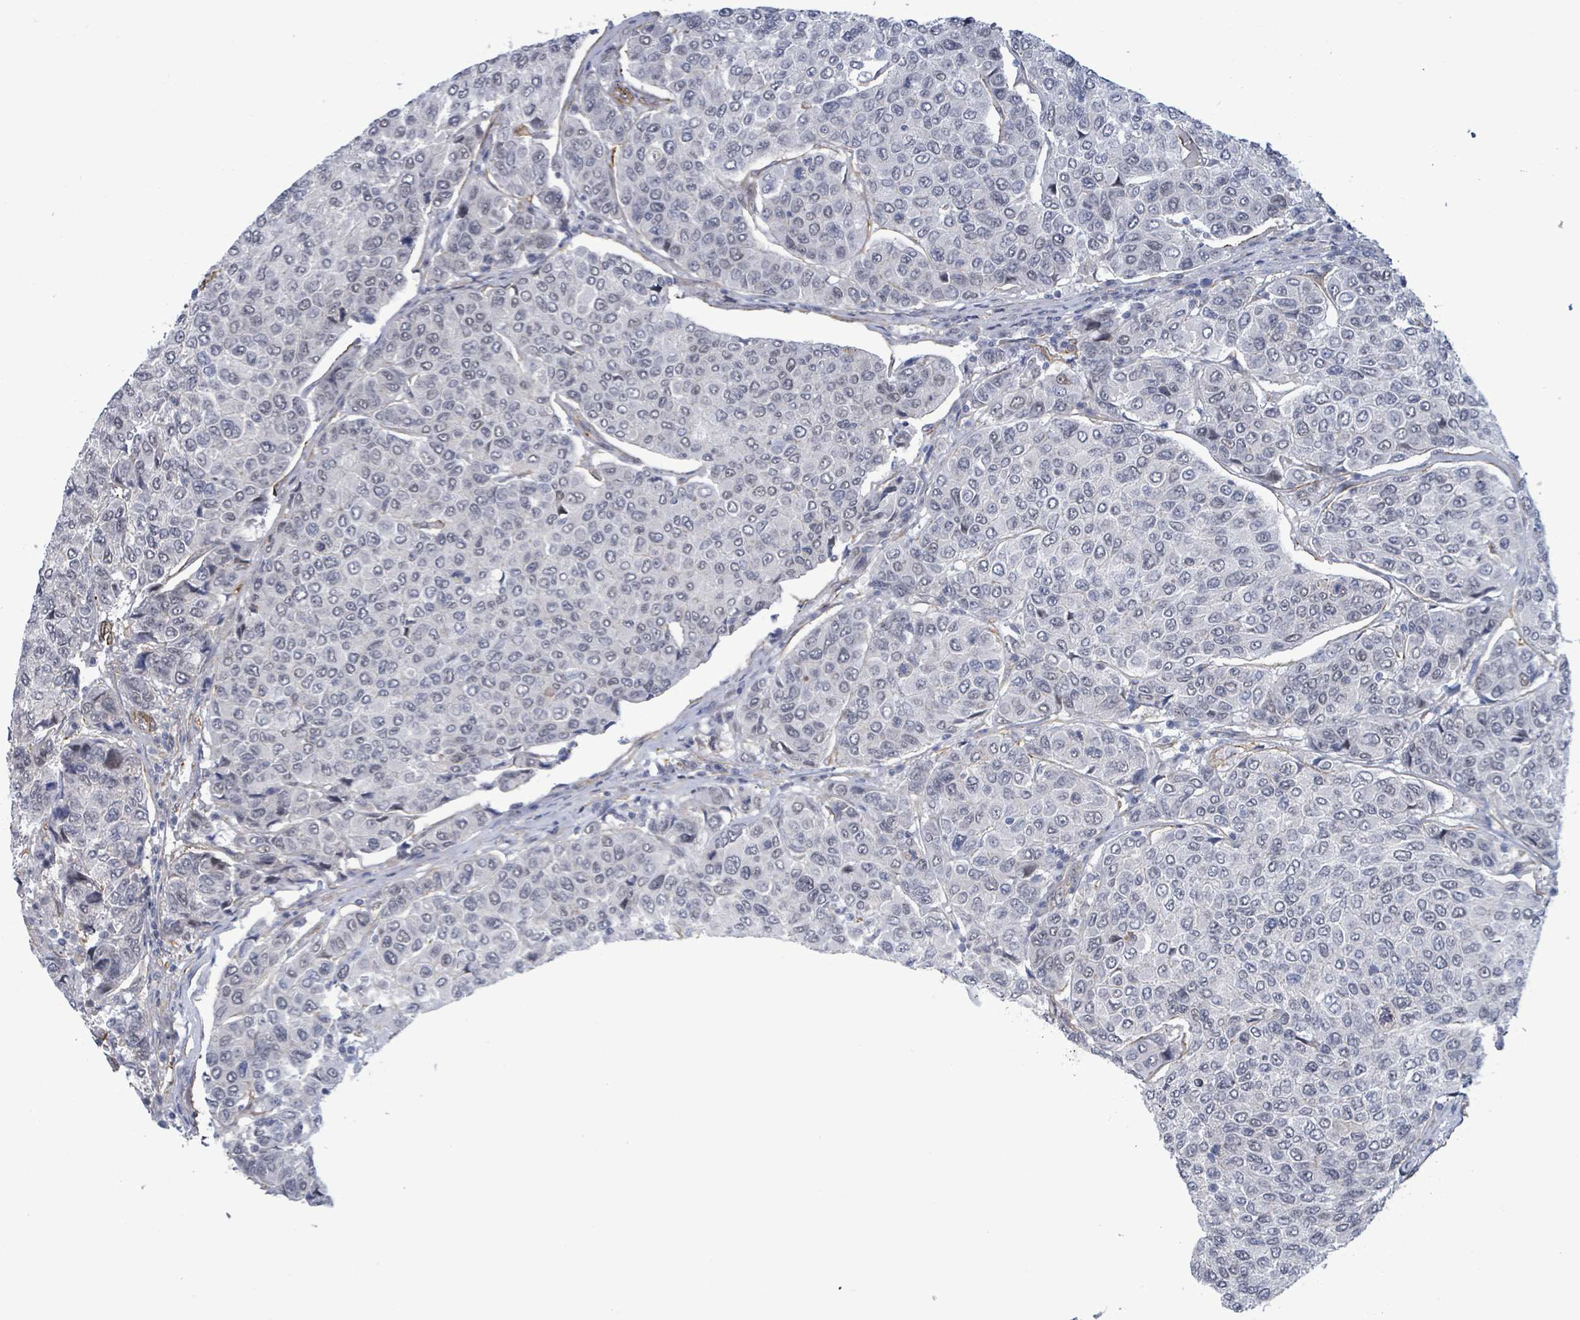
{"staining": {"intensity": "negative", "quantity": "none", "location": "none"}, "tissue": "breast cancer", "cell_type": "Tumor cells", "image_type": "cancer", "snomed": [{"axis": "morphology", "description": "Duct carcinoma"}, {"axis": "topography", "description": "Breast"}], "caption": "Tumor cells show no significant protein staining in invasive ductal carcinoma (breast).", "gene": "DMRTC1B", "patient": {"sex": "female", "age": 55}}